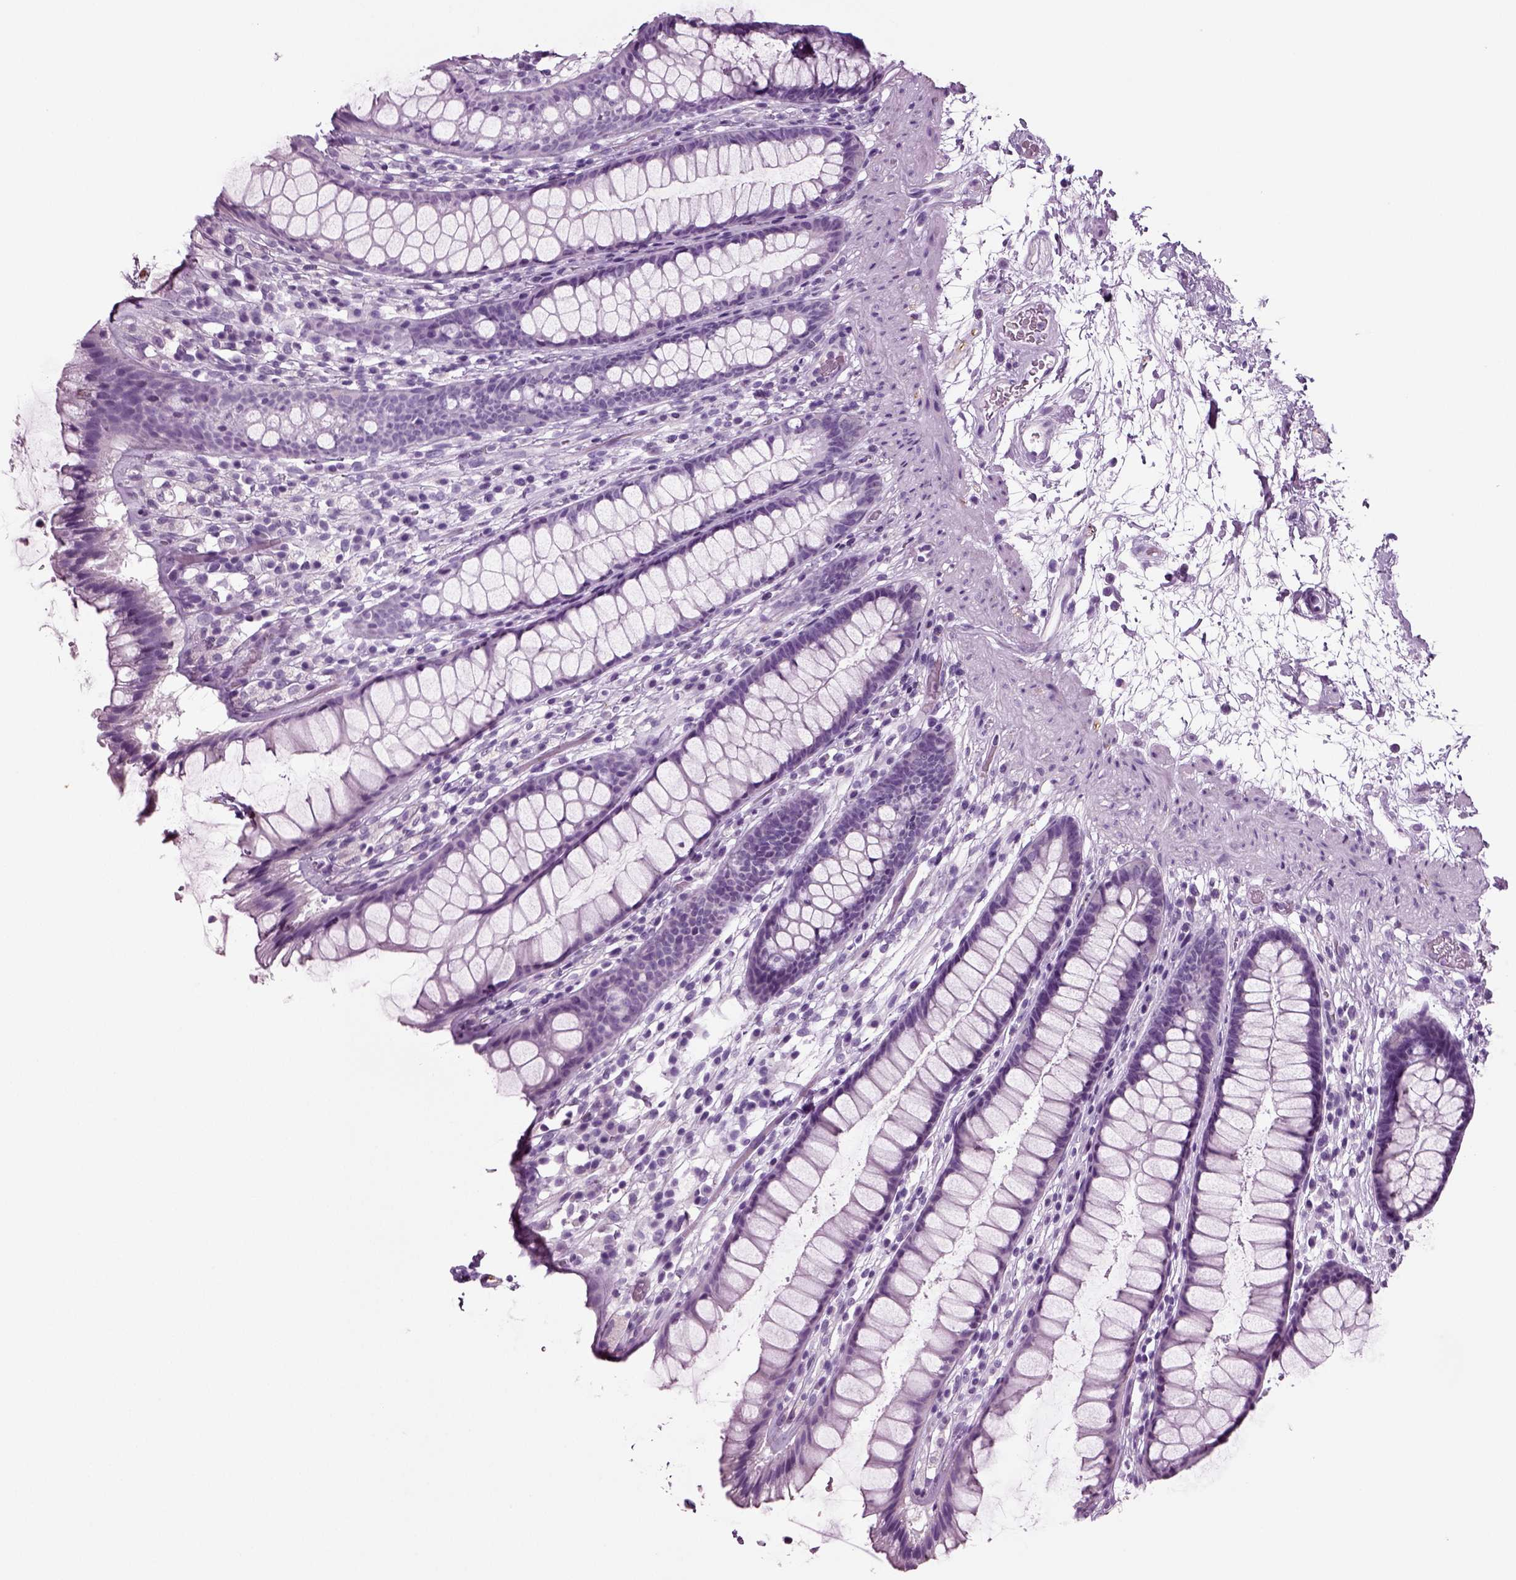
{"staining": {"intensity": "negative", "quantity": "none", "location": "none"}, "tissue": "rectum", "cell_type": "Glandular cells", "image_type": "normal", "snomed": [{"axis": "morphology", "description": "Normal tissue, NOS"}, {"axis": "topography", "description": "Rectum"}], "caption": "This image is of normal rectum stained with IHC to label a protein in brown with the nuclei are counter-stained blue. There is no expression in glandular cells. (DAB immunohistochemistry visualized using brightfield microscopy, high magnification).", "gene": "CRABP1", "patient": {"sex": "male", "age": 72}}